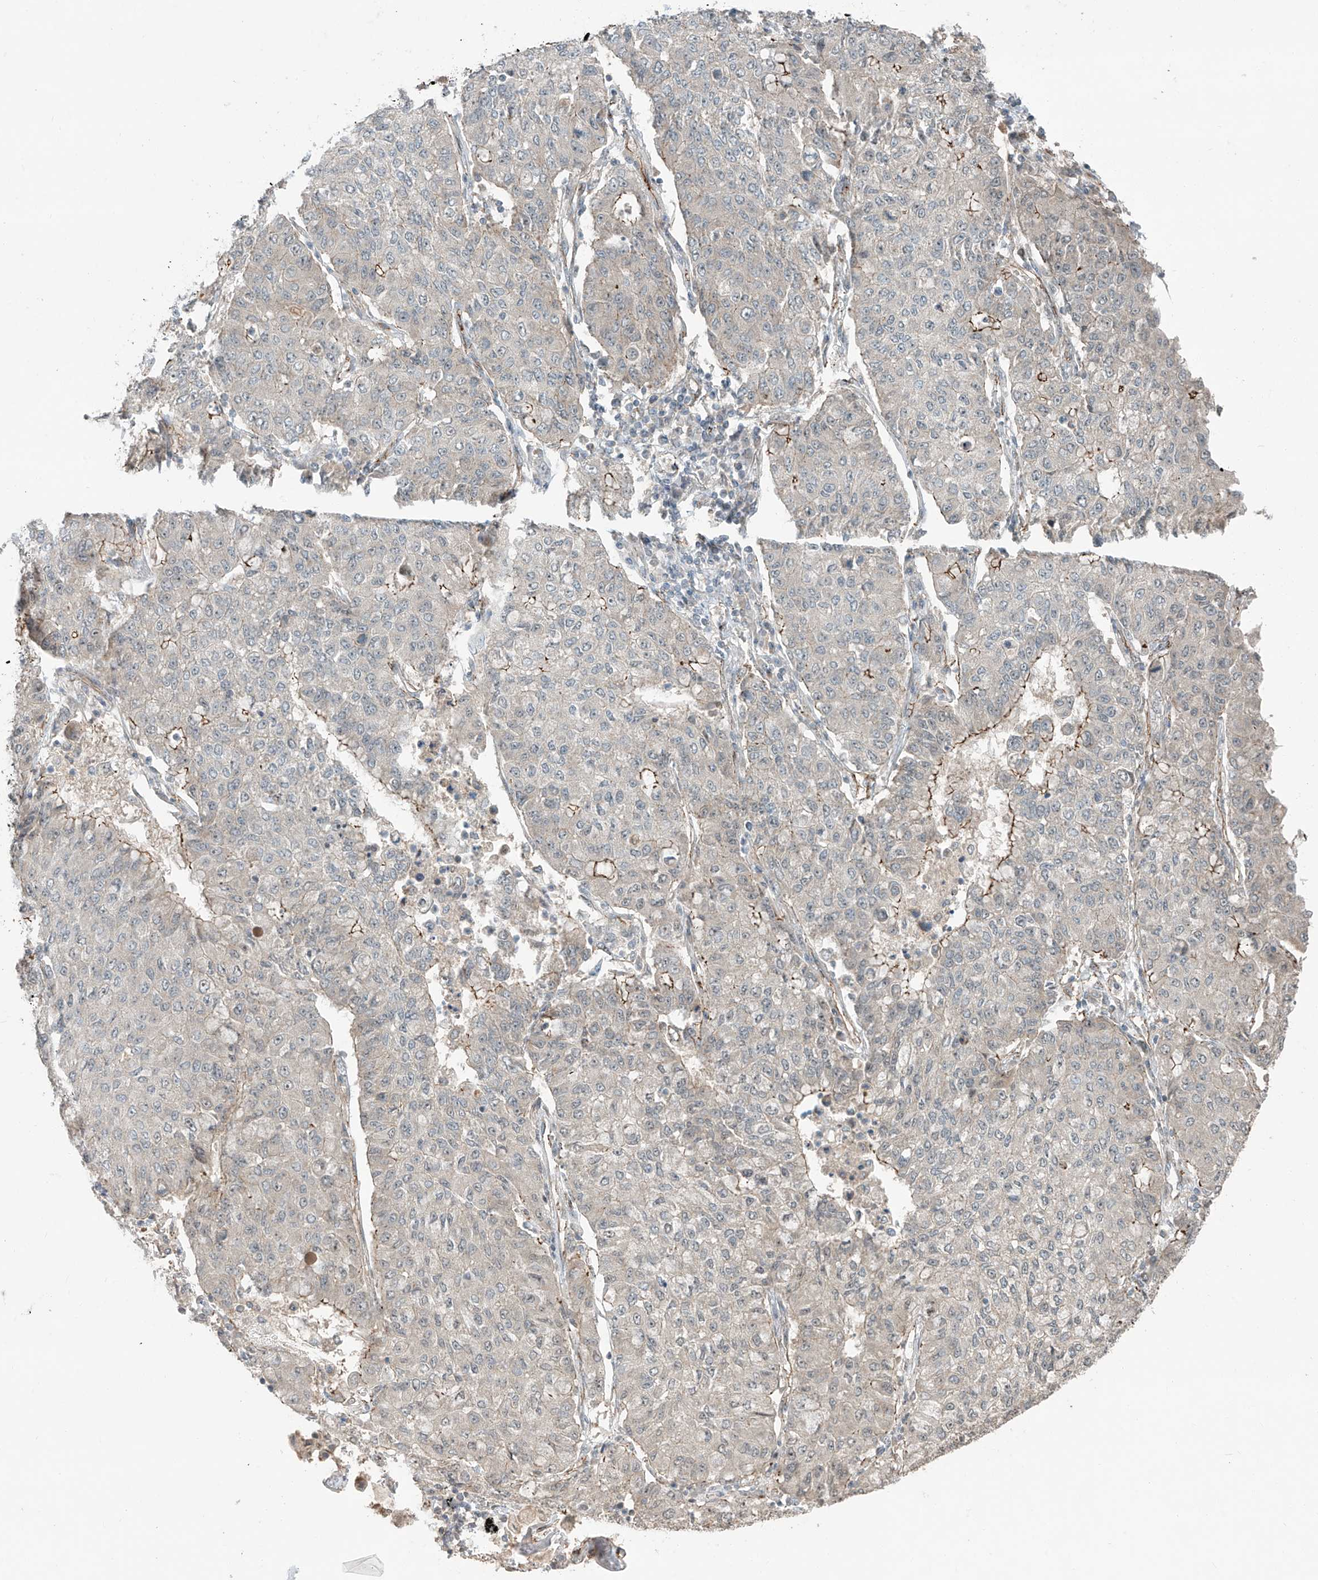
{"staining": {"intensity": "moderate", "quantity": "<25%", "location": "cytoplasmic/membranous"}, "tissue": "lung cancer", "cell_type": "Tumor cells", "image_type": "cancer", "snomed": [{"axis": "morphology", "description": "Squamous cell carcinoma, NOS"}, {"axis": "topography", "description": "Lung"}], "caption": "A low amount of moderate cytoplasmic/membranous expression is identified in approximately <25% of tumor cells in lung cancer (squamous cell carcinoma) tissue.", "gene": "ZNF16", "patient": {"sex": "male", "age": 74}}